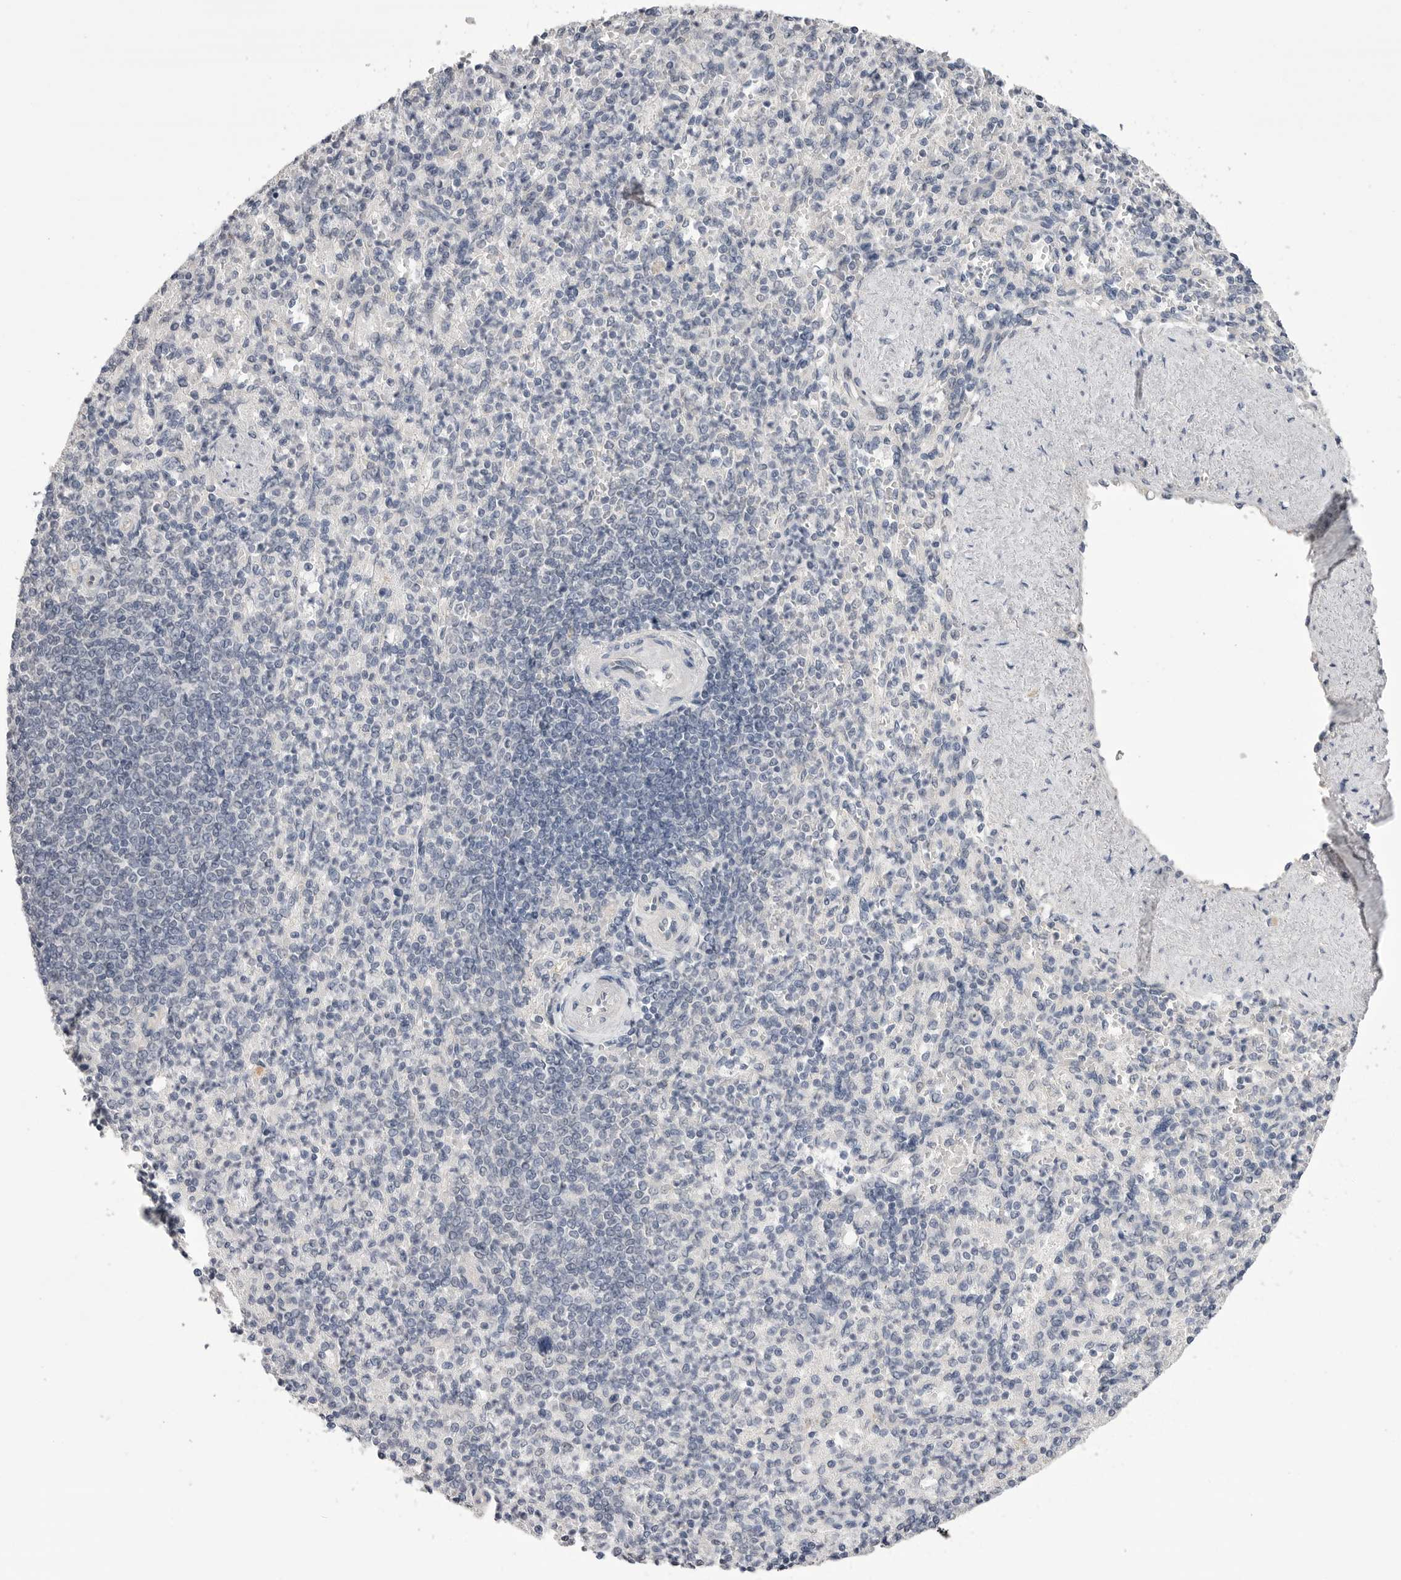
{"staining": {"intensity": "negative", "quantity": "none", "location": "none"}, "tissue": "spleen", "cell_type": "Cells in red pulp", "image_type": "normal", "snomed": [{"axis": "morphology", "description": "Normal tissue, NOS"}, {"axis": "topography", "description": "Spleen"}], "caption": "Histopathology image shows no protein staining in cells in red pulp of normal spleen.", "gene": "DLGAP3", "patient": {"sex": "female", "age": 74}}